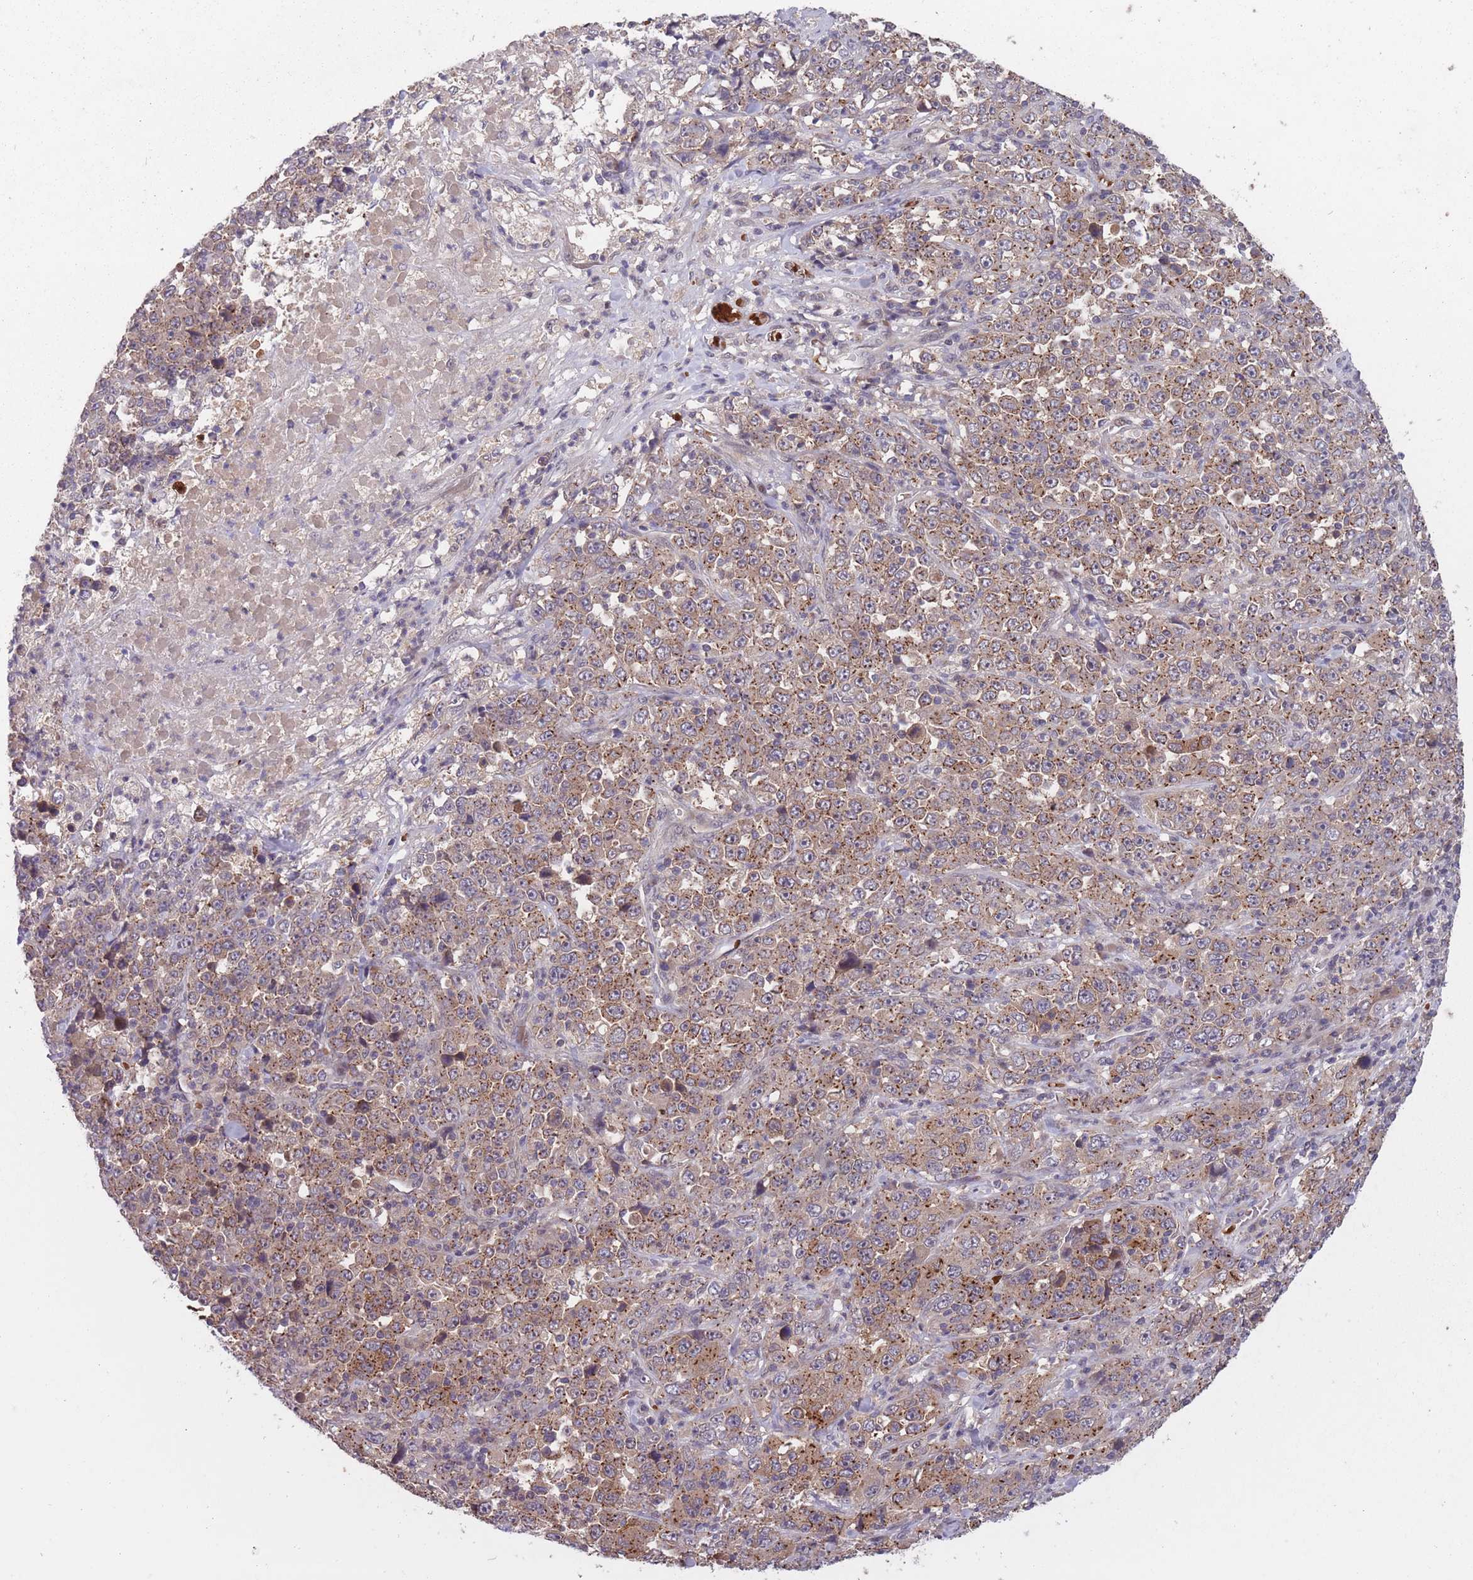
{"staining": {"intensity": "moderate", "quantity": ">75%", "location": "cytoplasmic/membranous"}, "tissue": "stomach cancer", "cell_type": "Tumor cells", "image_type": "cancer", "snomed": [{"axis": "morphology", "description": "Normal tissue, NOS"}, {"axis": "morphology", "description": "Adenocarcinoma, NOS"}, {"axis": "topography", "description": "Stomach, upper"}, {"axis": "topography", "description": "Stomach"}], "caption": "Immunohistochemistry (IHC) histopathology image of adenocarcinoma (stomach) stained for a protein (brown), which exhibits medium levels of moderate cytoplasmic/membranous staining in approximately >75% of tumor cells.", "gene": "SECTM1", "patient": {"sex": "male", "age": 59}}